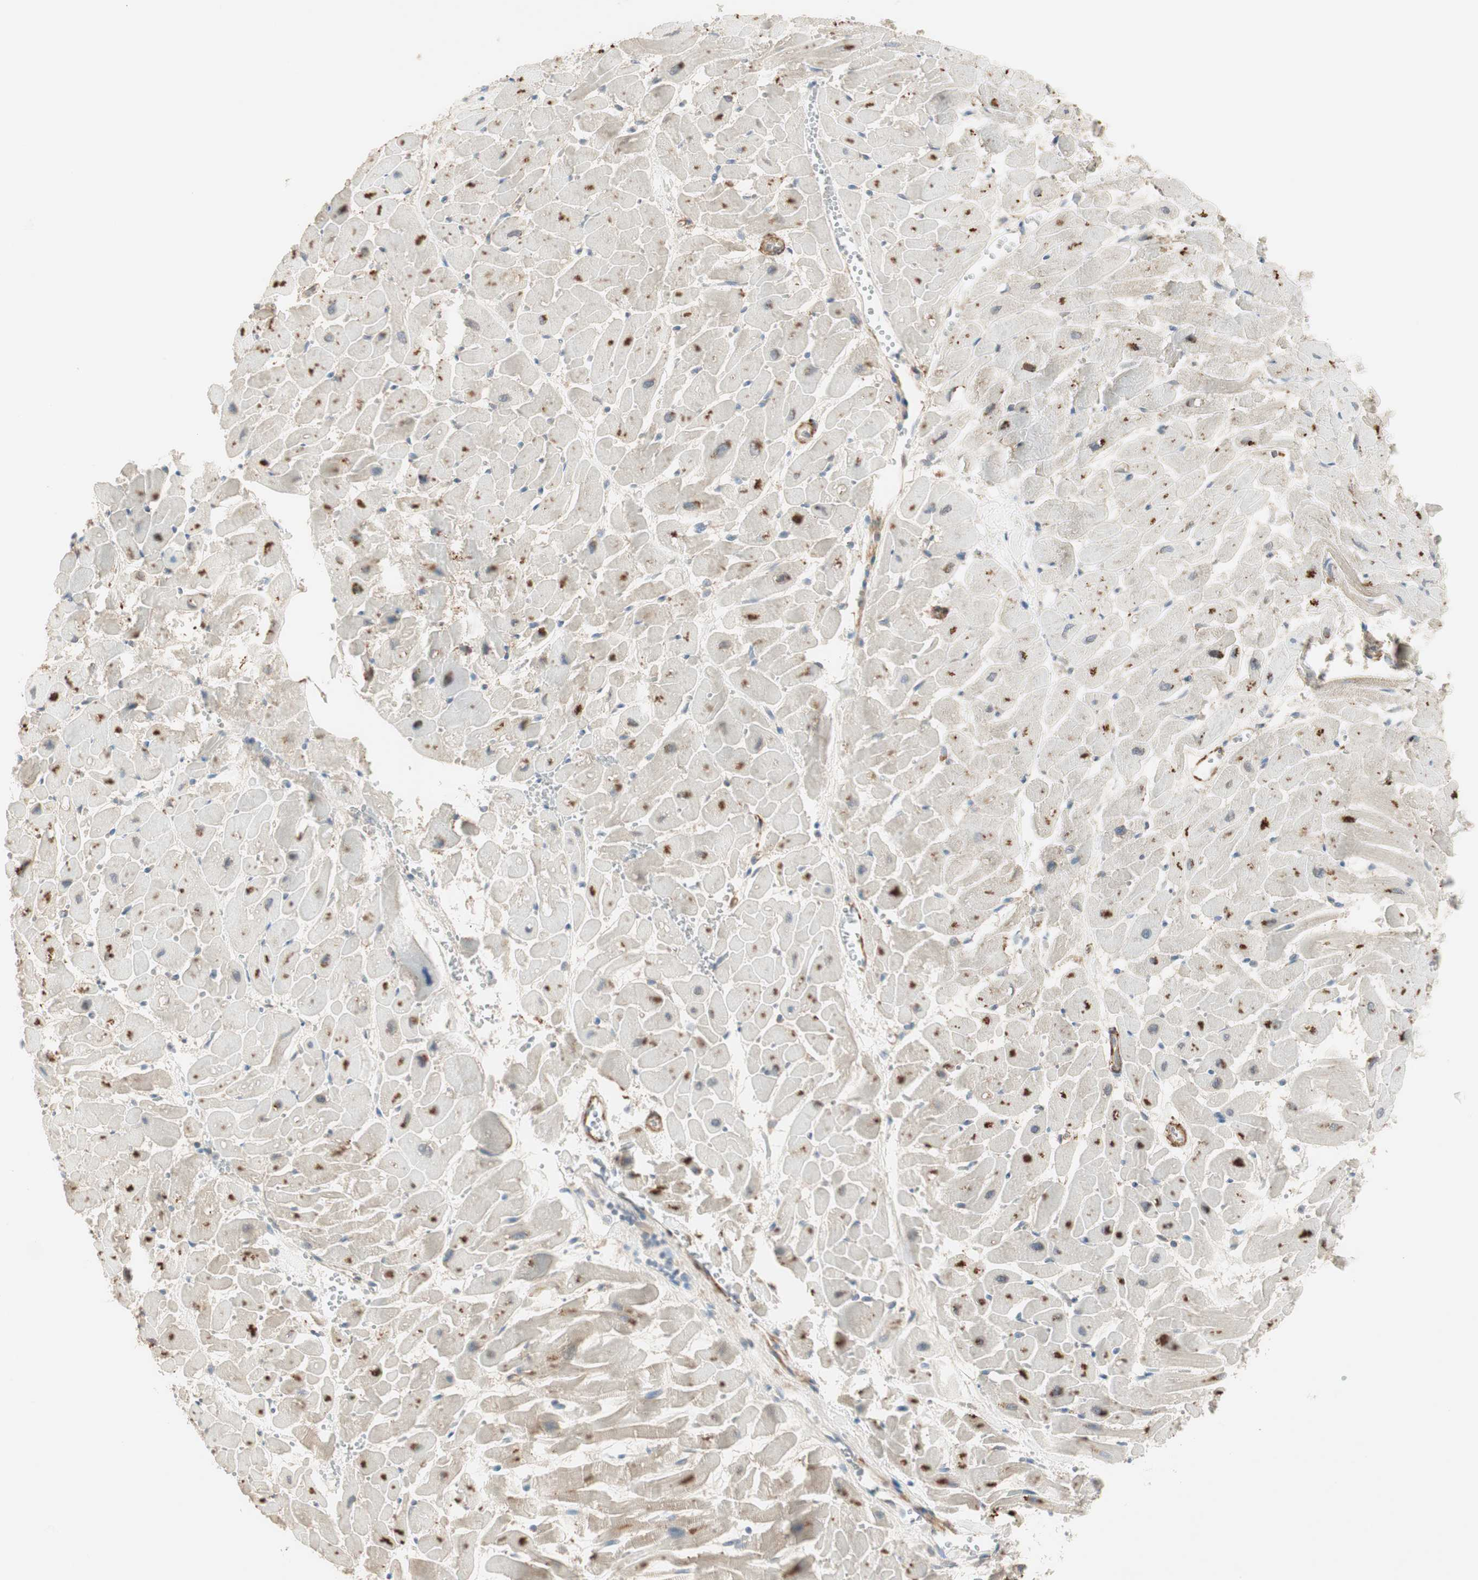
{"staining": {"intensity": "strong", "quantity": "25%-75%", "location": "cytoplasmic/membranous"}, "tissue": "heart muscle", "cell_type": "Cardiomyocytes", "image_type": "normal", "snomed": [{"axis": "morphology", "description": "Normal tissue, NOS"}, {"axis": "topography", "description": "Heart"}], "caption": "IHC image of benign human heart muscle stained for a protein (brown), which displays high levels of strong cytoplasmic/membranous positivity in approximately 25%-75% of cardiomyocytes.", "gene": "RNGTT", "patient": {"sex": "female", "age": 19}}